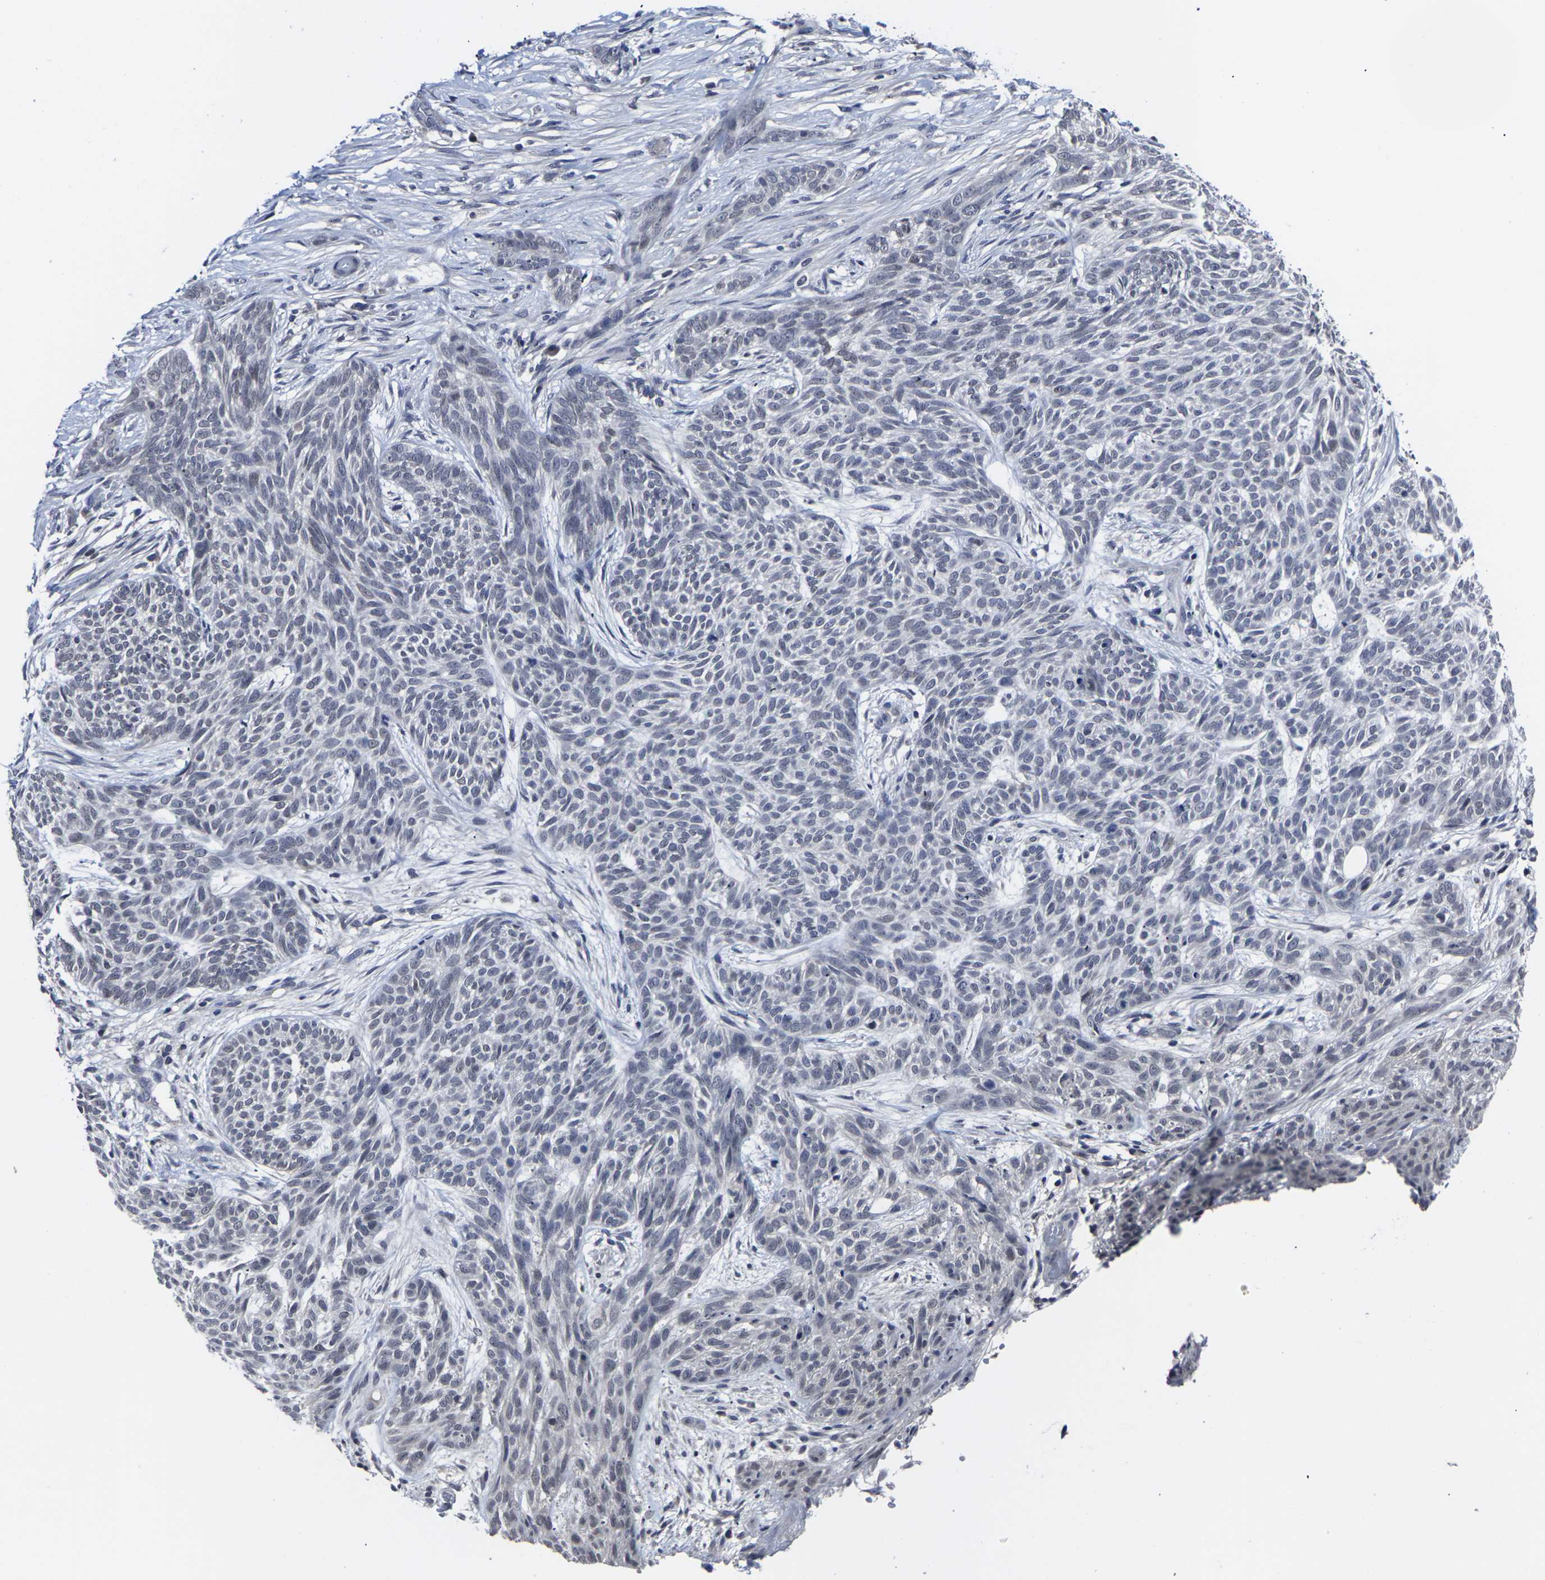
{"staining": {"intensity": "negative", "quantity": "none", "location": "none"}, "tissue": "skin cancer", "cell_type": "Tumor cells", "image_type": "cancer", "snomed": [{"axis": "morphology", "description": "Basal cell carcinoma"}, {"axis": "topography", "description": "Skin"}], "caption": "The micrograph demonstrates no significant expression in tumor cells of skin cancer.", "gene": "MSANTD4", "patient": {"sex": "female", "age": 59}}